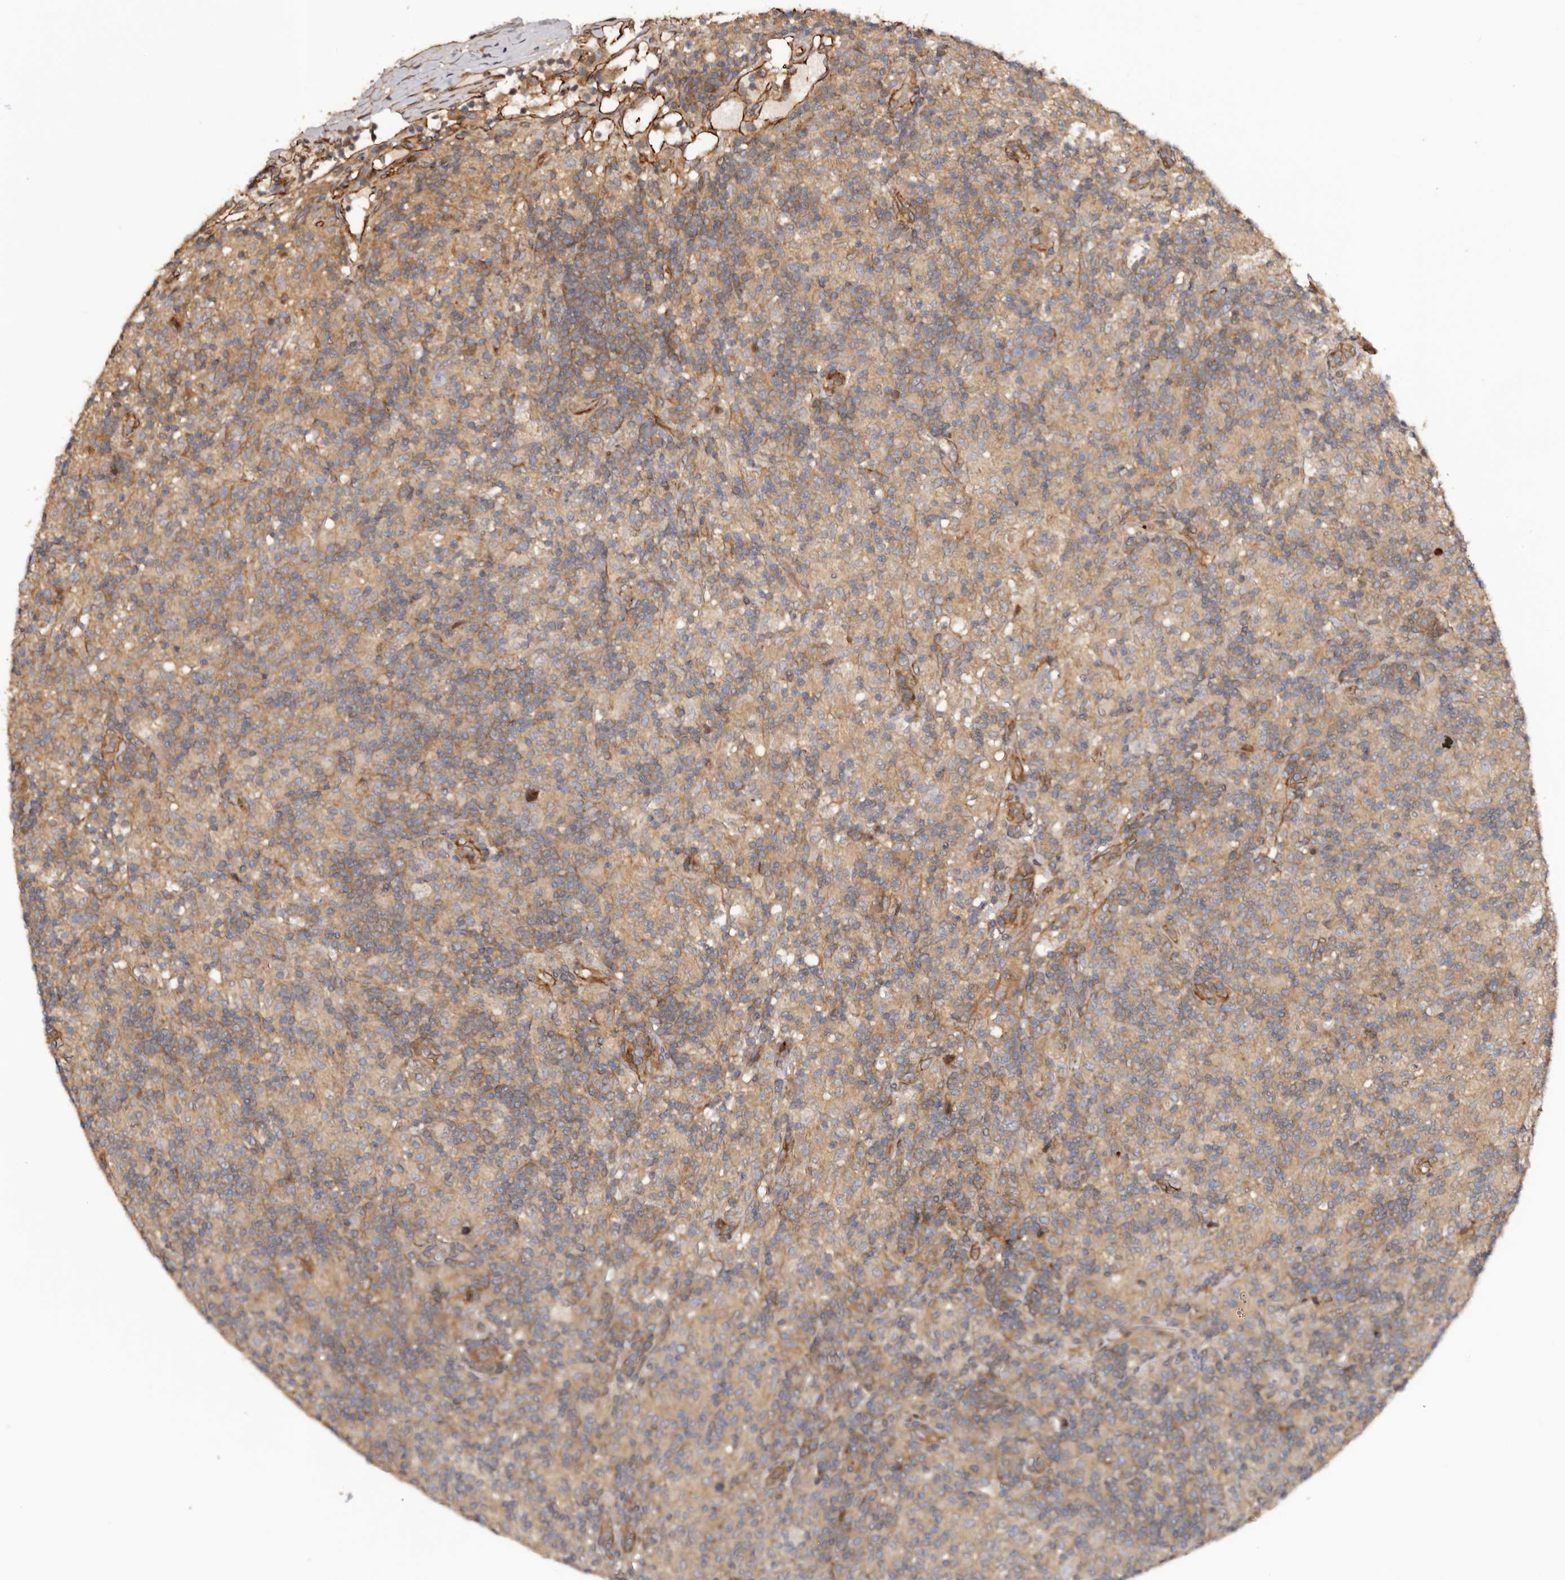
{"staining": {"intensity": "negative", "quantity": "none", "location": "none"}, "tissue": "lymphoma", "cell_type": "Tumor cells", "image_type": "cancer", "snomed": [{"axis": "morphology", "description": "Hodgkin's disease, NOS"}, {"axis": "topography", "description": "Lymph node"}], "caption": "A high-resolution histopathology image shows immunohistochemistry staining of lymphoma, which shows no significant staining in tumor cells.", "gene": "GTPBP1", "patient": {"sex": "male", "age": 70}}